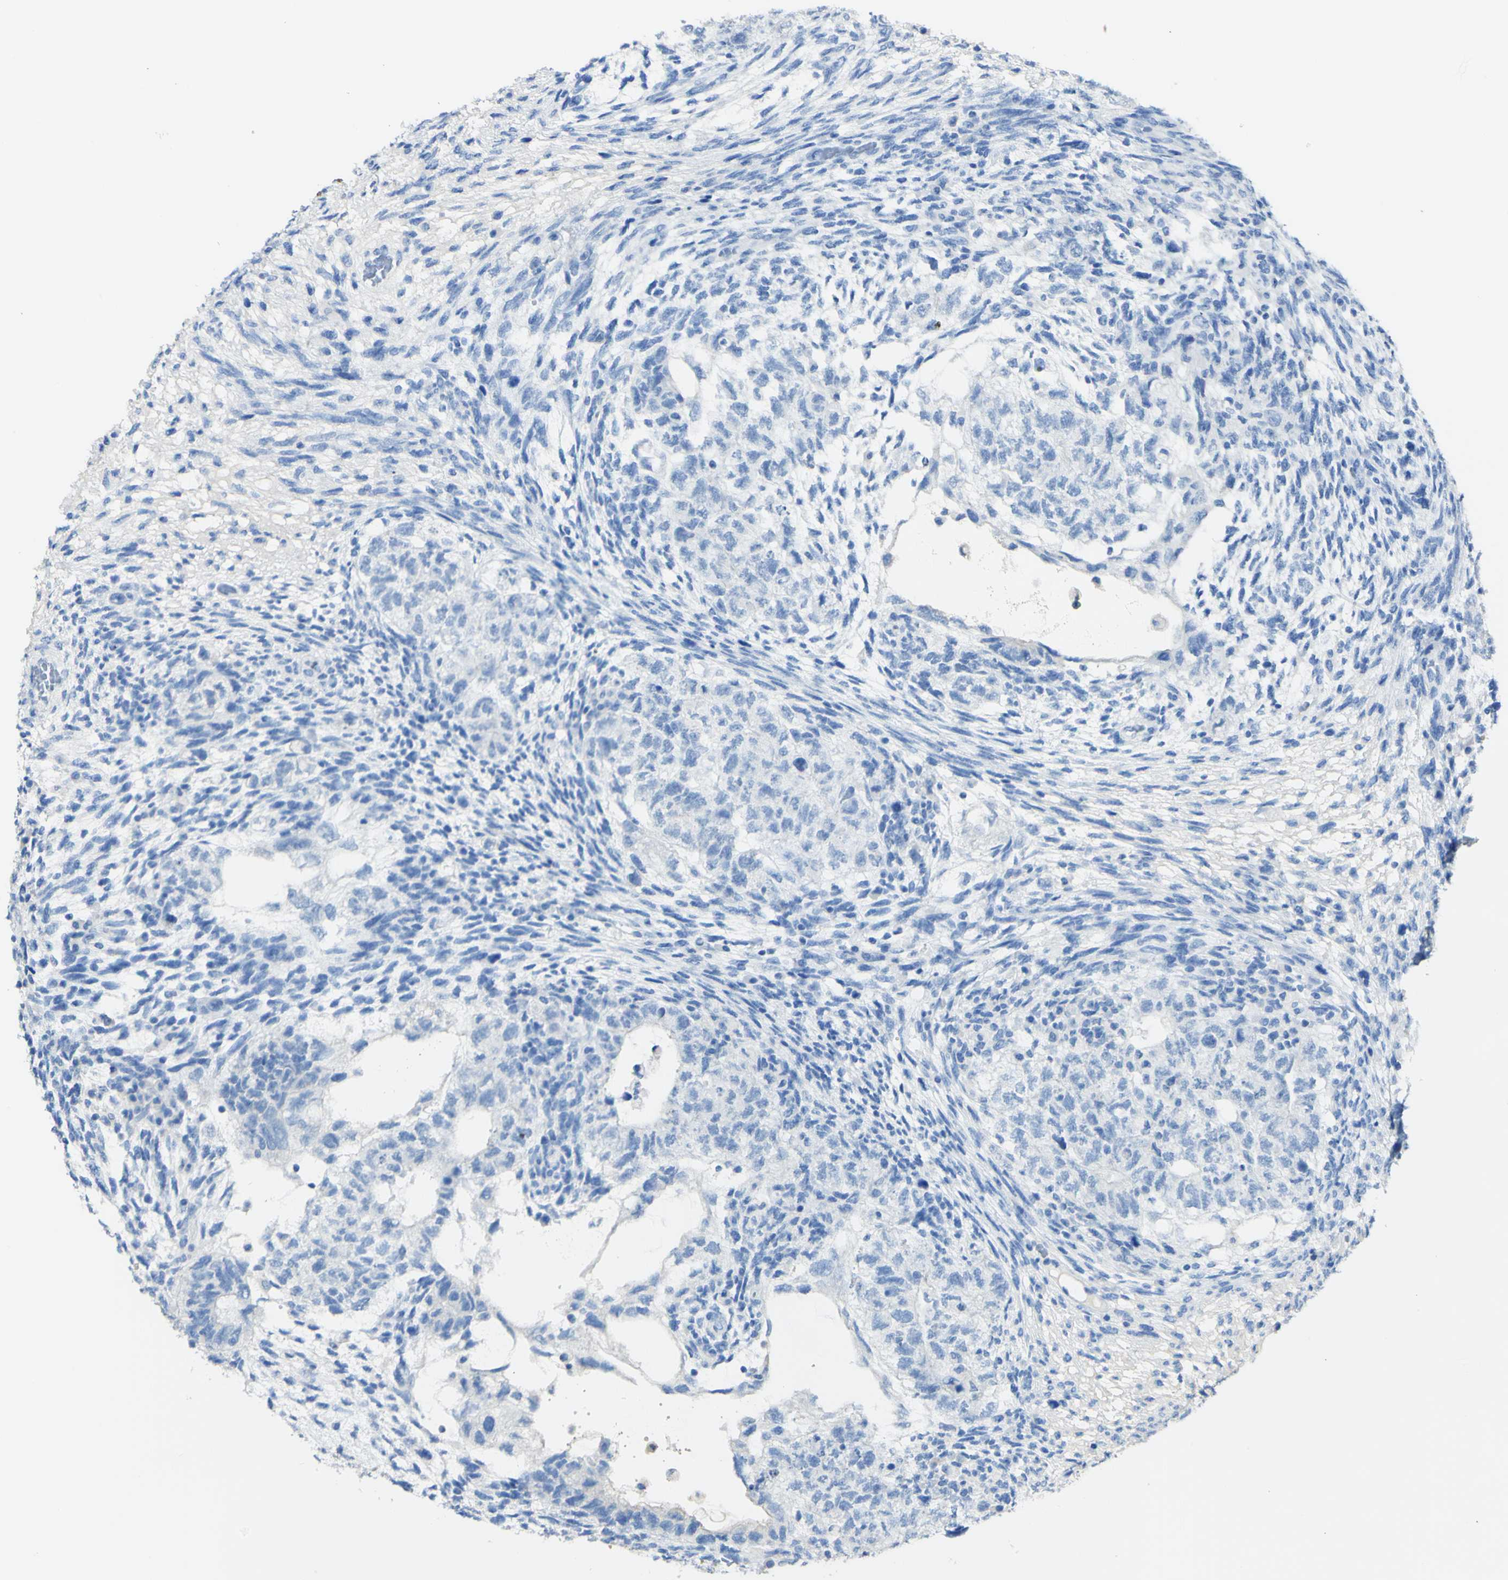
{"staining": {"intensity": "negative", "quantity": "none", "location": "none"}, "tissue": "testis cancer", "cell_type": "Tumor cells", "image_type": "cancer", "snomed": [{"axis": "morphology", "description": "Normal tissue, NOS"}, {"axis": "morphology", "description": "Carcinoma, Embryonal, NOS"}, {"axis": "topography", "description": "Testis"}], "caption": "Image shows no protein expression in tumor cells of testis cancer (embryonal carcinoma) tissue. (DAB (3,3'-diaminobenzidine) immunohistochemistry (IHC), high magnification).", "gene": "PIGR", "patient": {"sex": "male", "age": 36}}